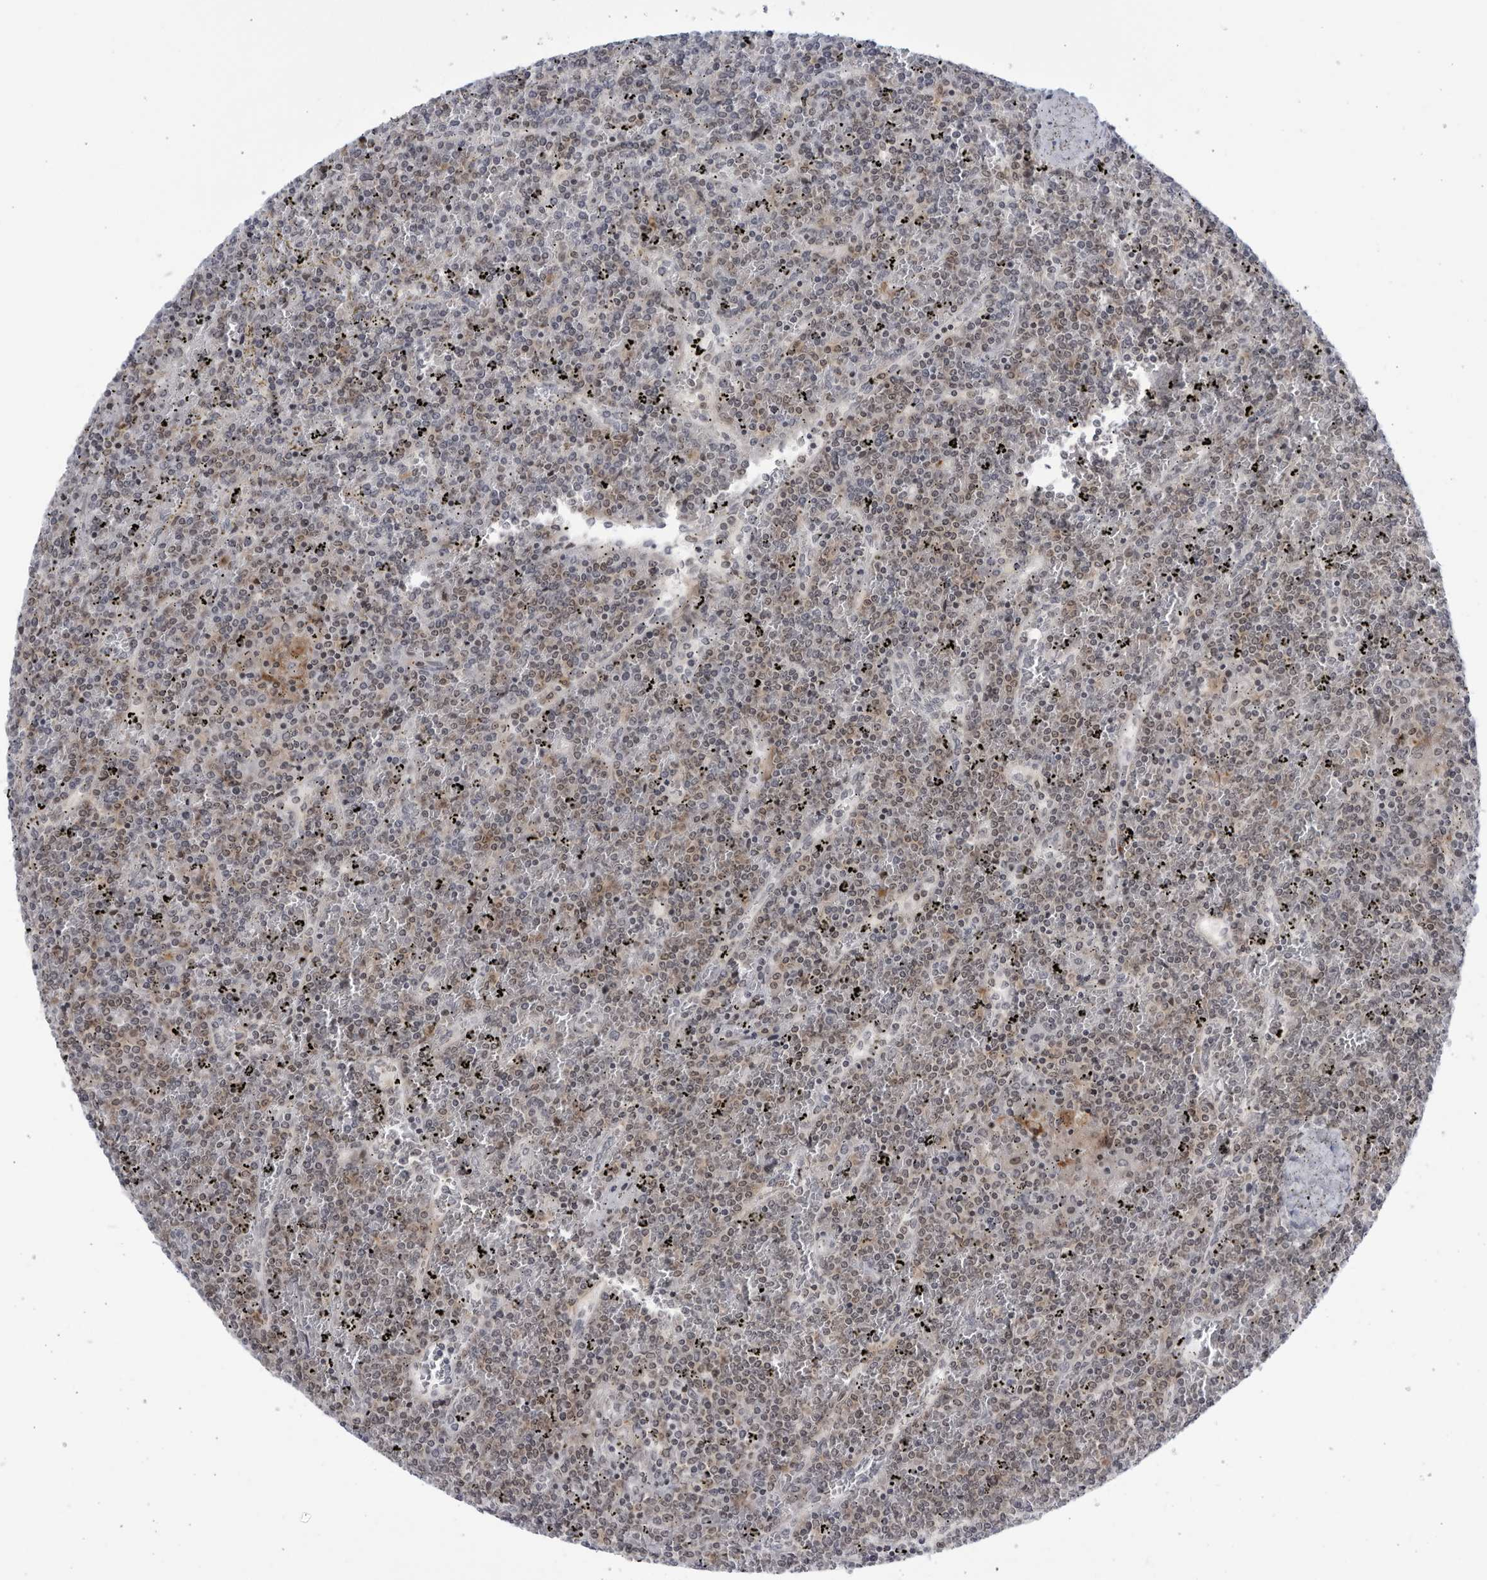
{"staining": {"intensity": "negative", "quantity": "none", "location": "none"}, "tissue": "lymphoma", "cell_type": "Tumor cells", "image_type": "cancer", "snomed": [{"axis": "morphology", "description": "Malignant lymphoma, non-Hodgkin's type, Low grade"}, {"axis": "topography", "description": "Spleen"}], "caption": "Tumor cells show no significant protein staining in malignant lymphoma, non-Hodgkin's type (low-grade).", "gene": "DTL", "patient": {"sex": "female", "age": 19}}